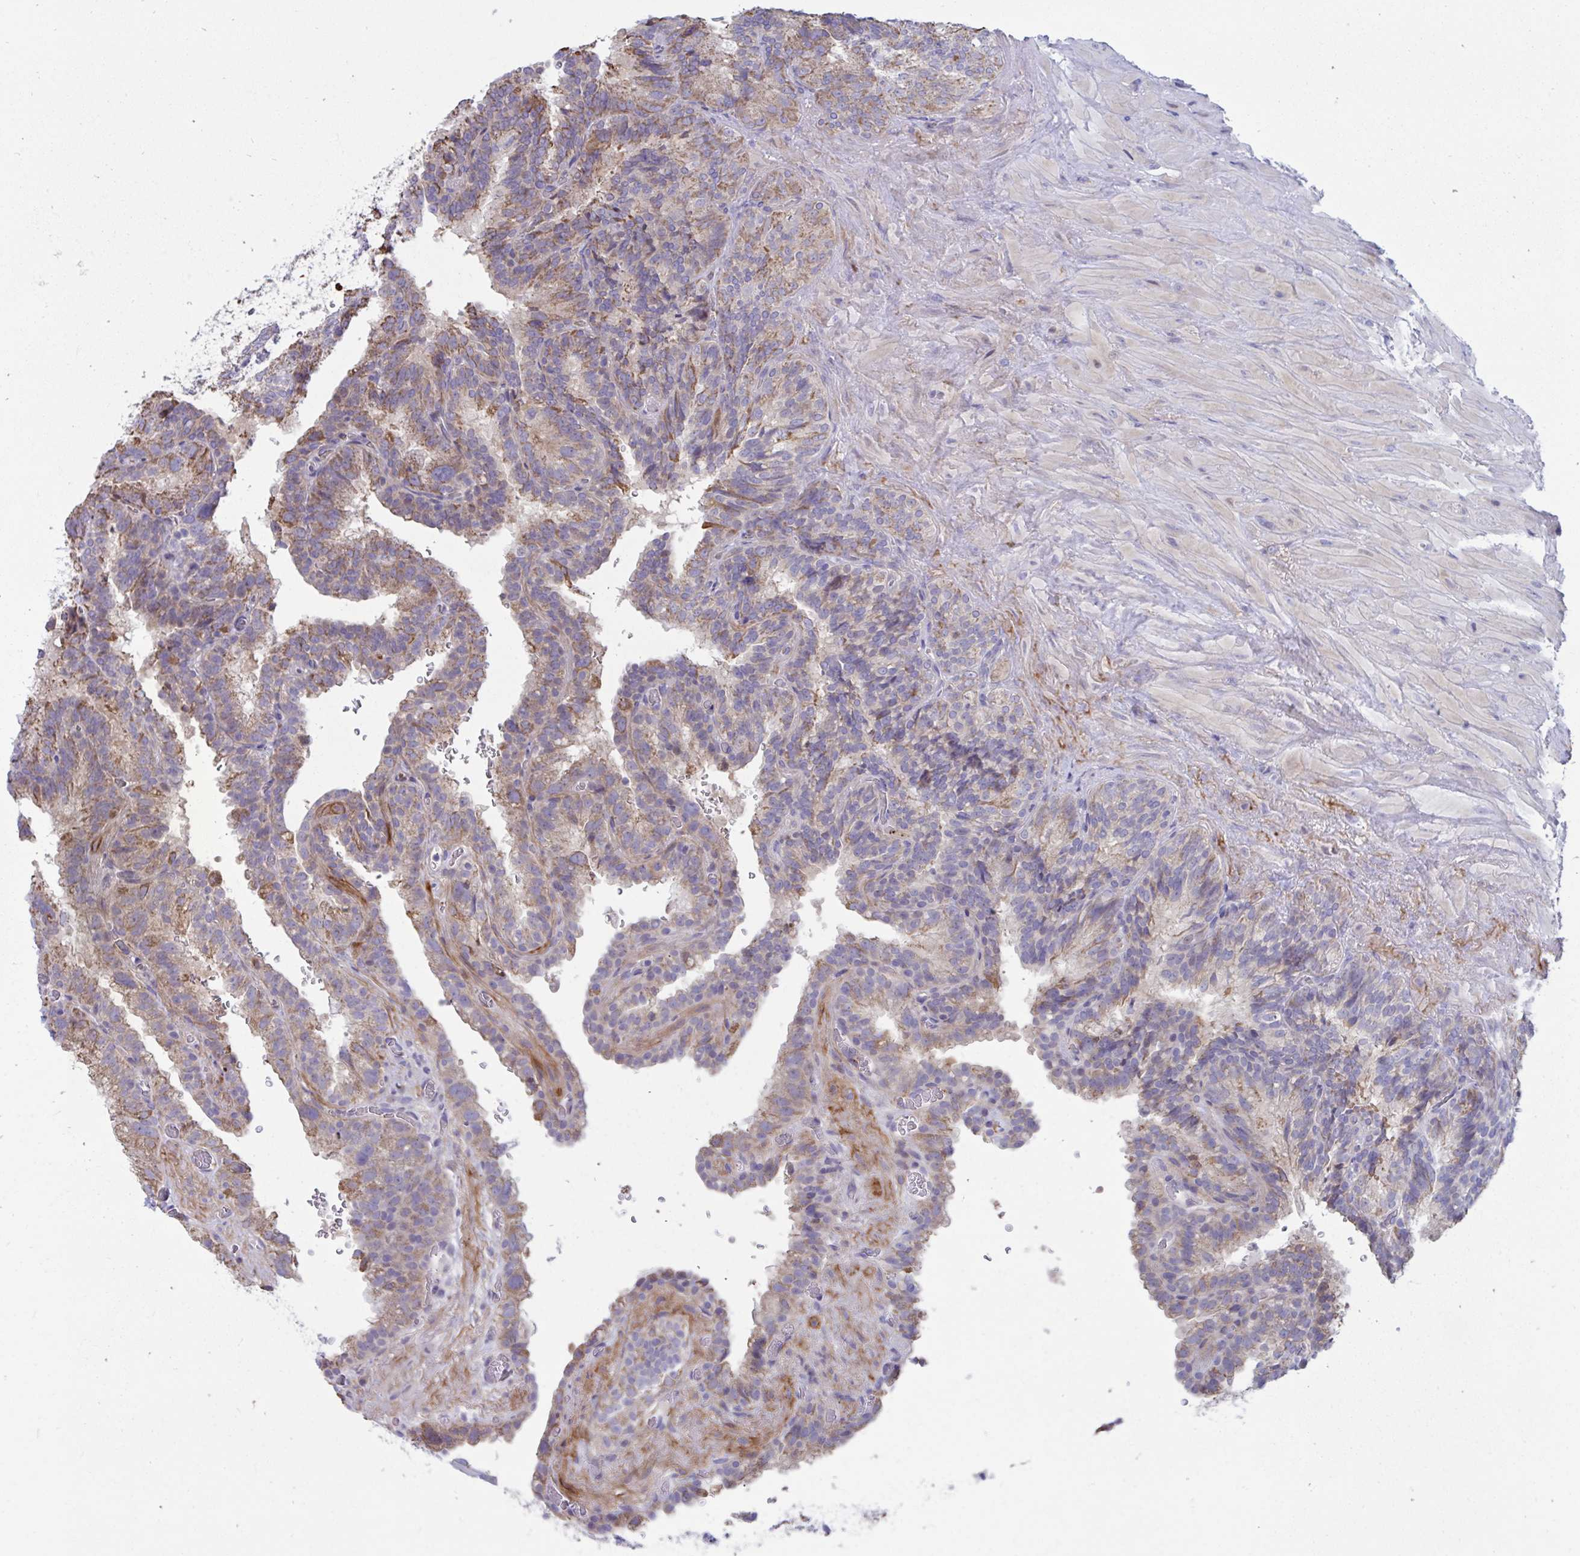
{"staining": {"intensity": "weak", "quantity": "25%-75%", "location": "cytoplasmic/membranous"}, "tissue": "seminal vesicle", "cell_type": "Glandular cells", "image_type": "normal", "snomed": [{"axis": "morphology", "description": "Normal tissue, NOS"}, {"axis": "topography", "description": "Seminal veicle"}], "caption": "Immunohistochemical staining of normal human seminal vesicle displays 25%-75% levels of weak cytoplasmic/membranous protein expression in about 25%-75% of glandular cells.", "gene": "IL37", "patient": {"sex": "male", "age": 60}}